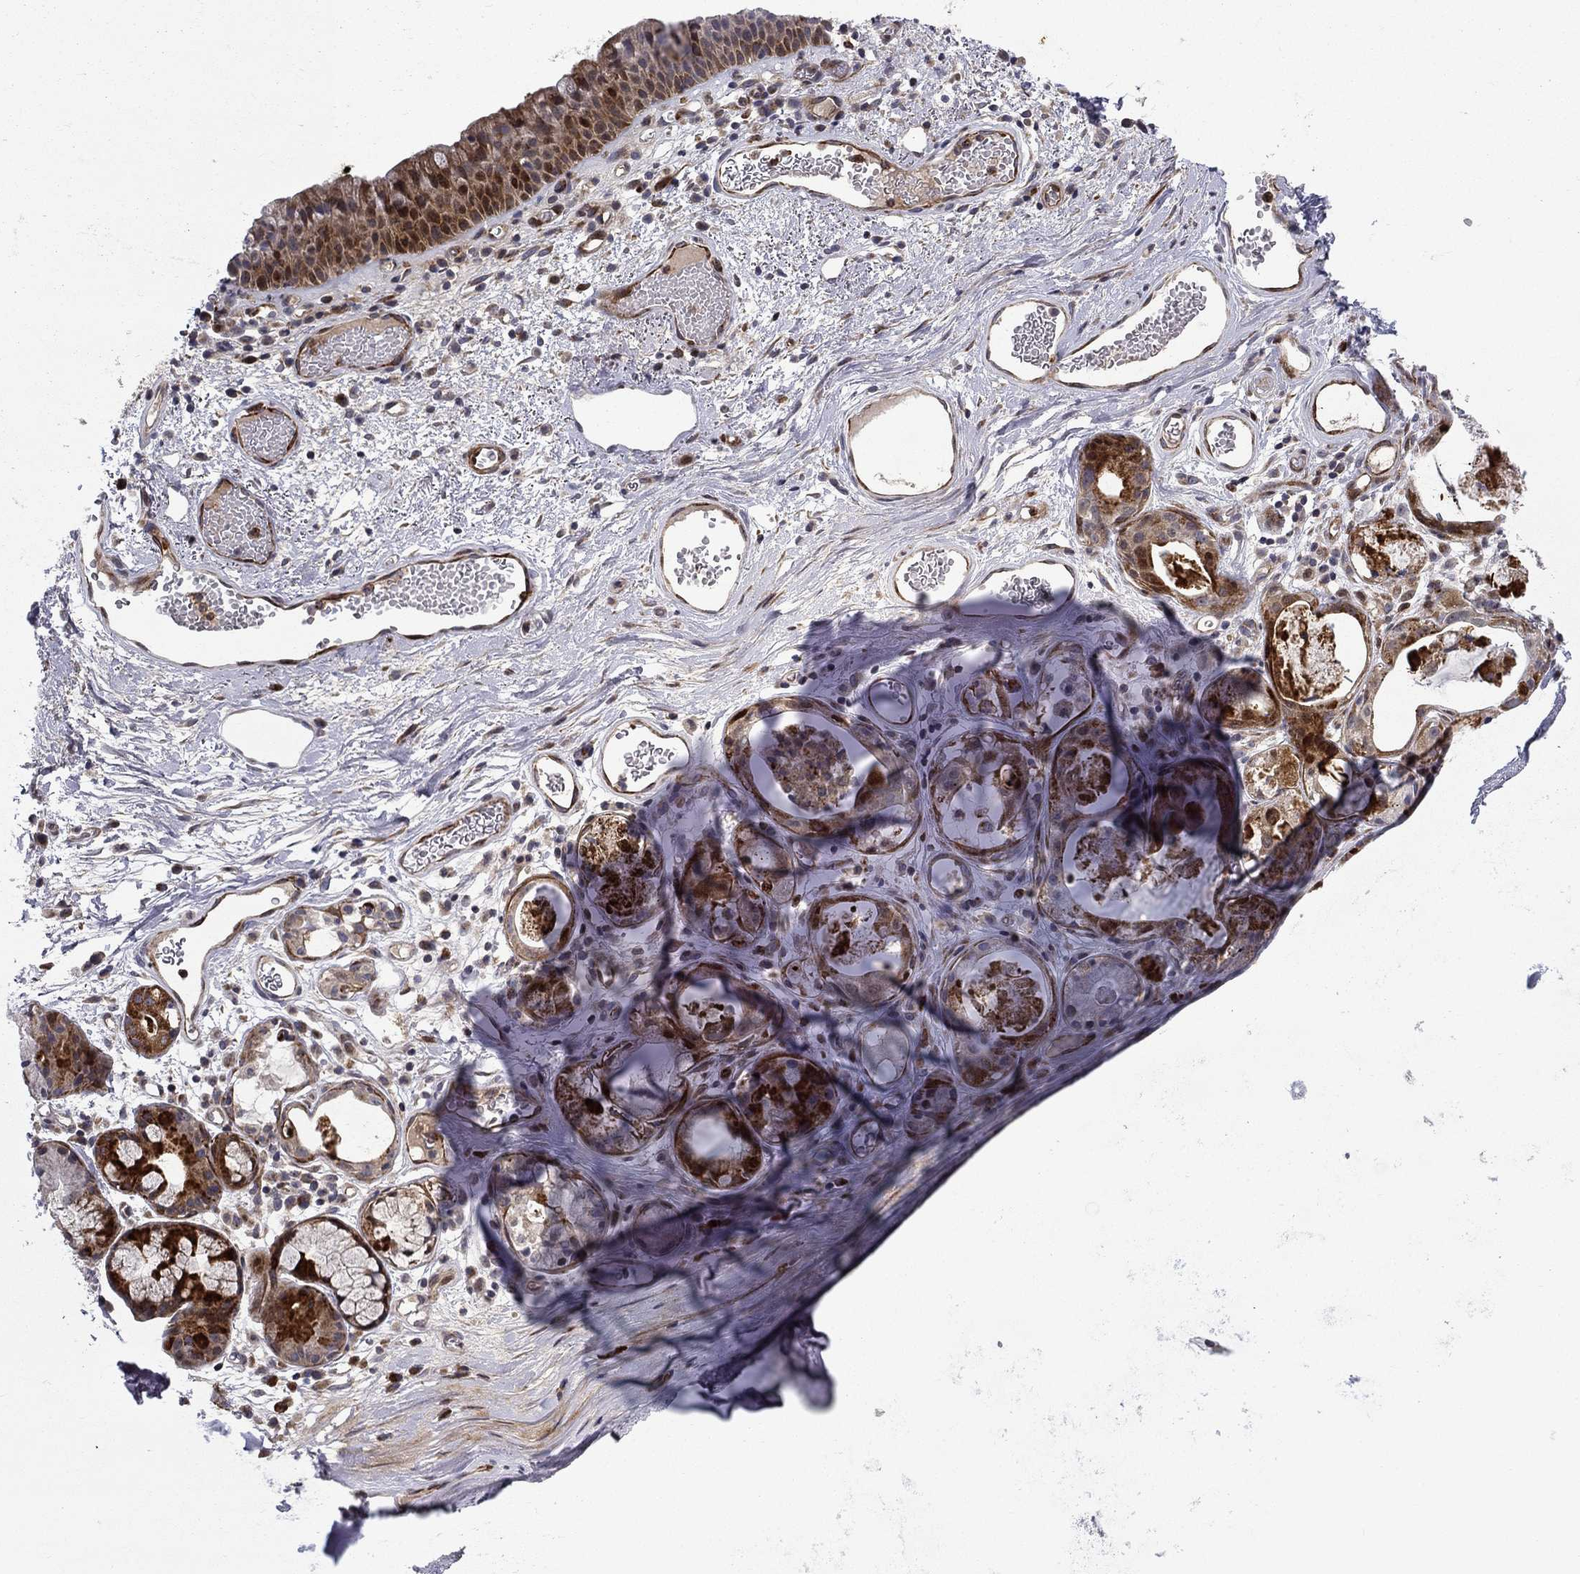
{"staining": {"intensity": "negative", "quantity": "none", "location": "none"}, "tissue": "adipose tissue", "cell_type": "Adipocytes", "image_type": "normal", "snomed": [{"axis": "morphology", "description": "Normal tissue, NOS"}, {"axis": "topography", "description": "Cartilage tissue"}], "caption": "A high-resolution micrograph shows IHC staining of benign adipose tissue, which shows no significant staining in adipocytes.", "gene": "MIOS", "patient": {"sex": "male", "age": 81}}